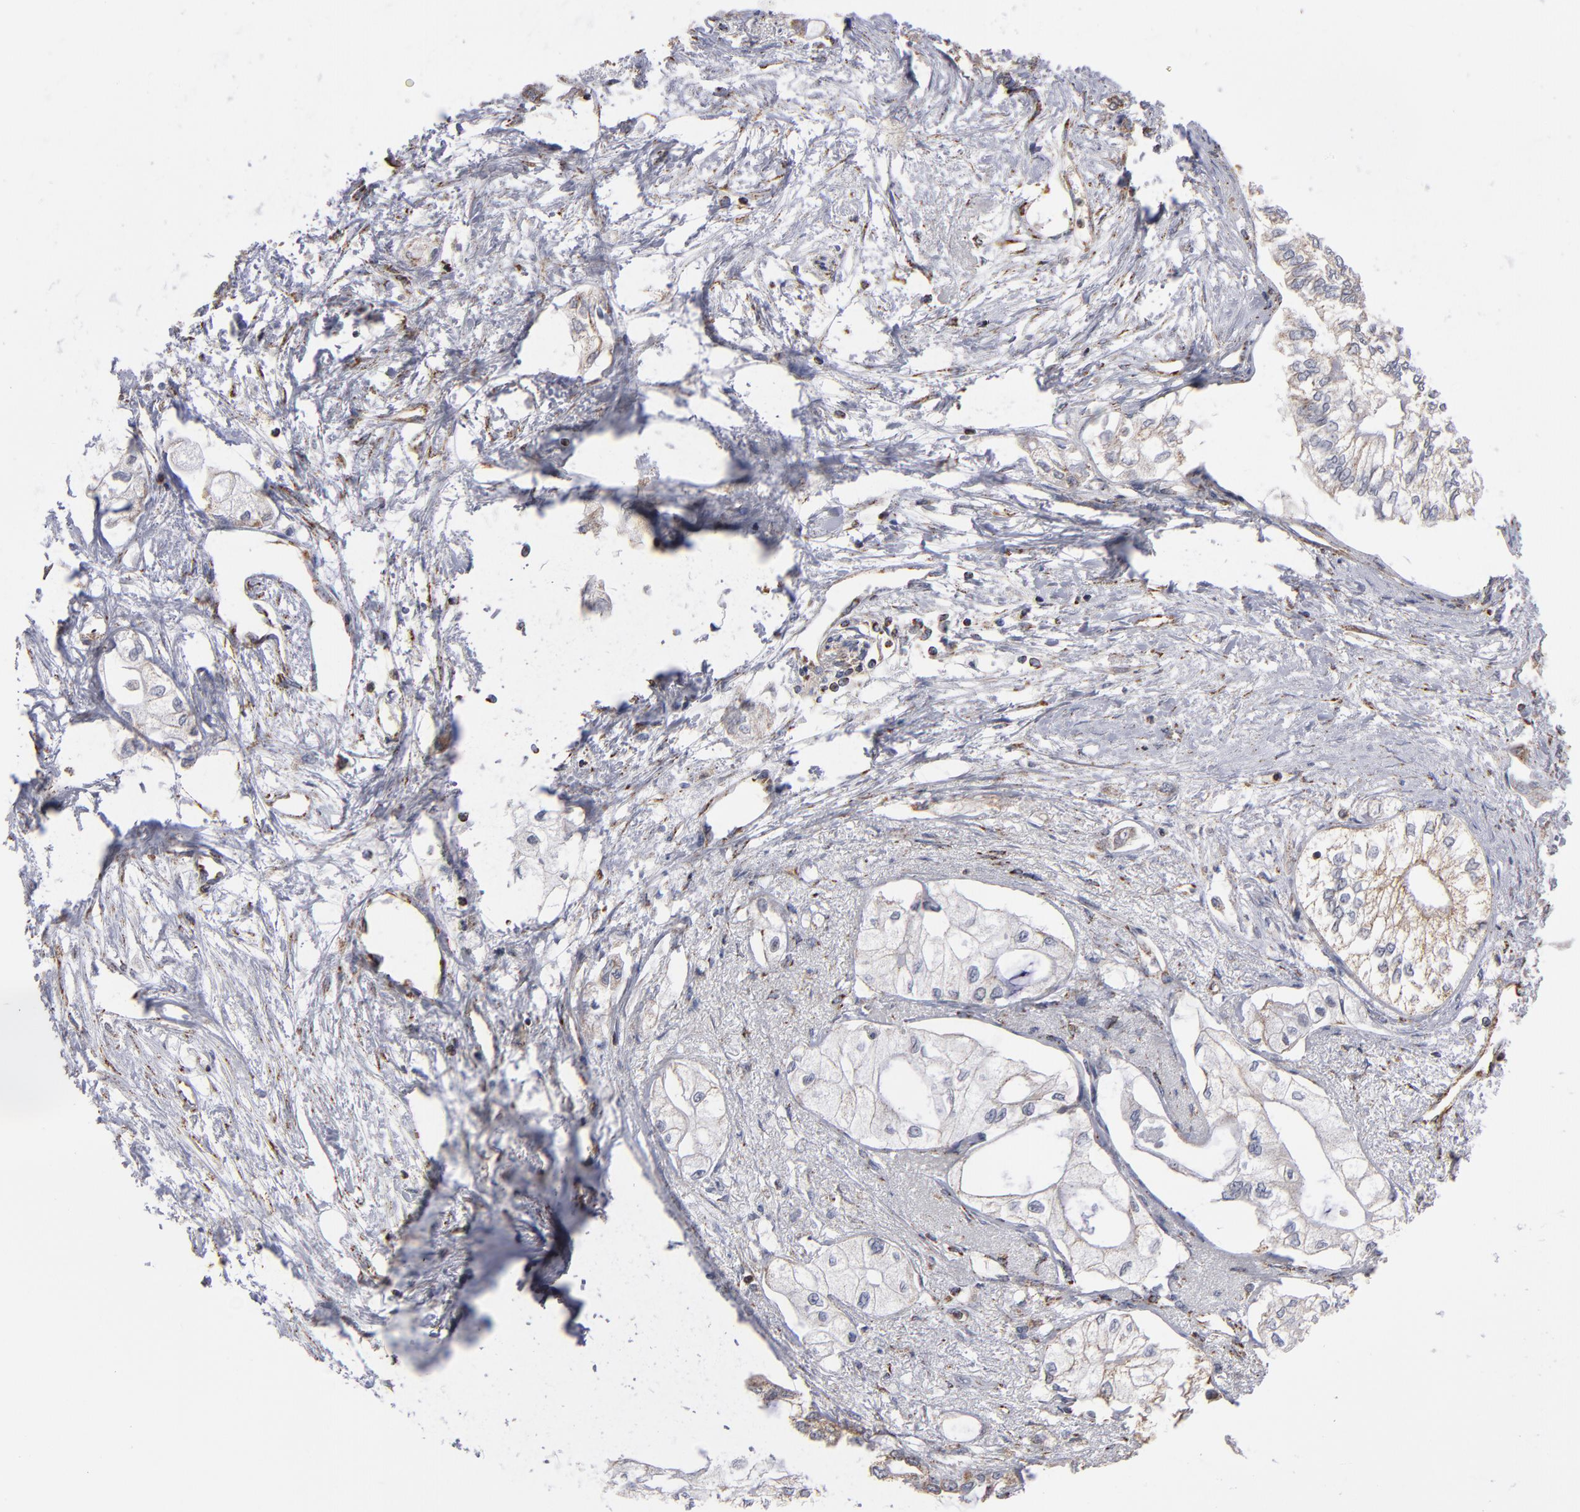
{"staining": {"intensity": "negative", "quantity": "none", "location": "none"}, "tissue": "pancreatic cancer", "cell_type": "Tumor cells", "image_type": "cancer", "snomed": [{"axis": "morphology", "description": "Adenocarcinoma, NOS"}, {"axis": "topography", "description": "Pancreas"}], "caption": "IHC image of neoplastic tissue: adenocarcinoma (pancreatic) stained with DAB (3,3'-diaminobenzidine) demonstrates no significant protein staining in tumor cells.", "gene": "MIPOL1", "patient": {"sex": "male", "age": 79}}